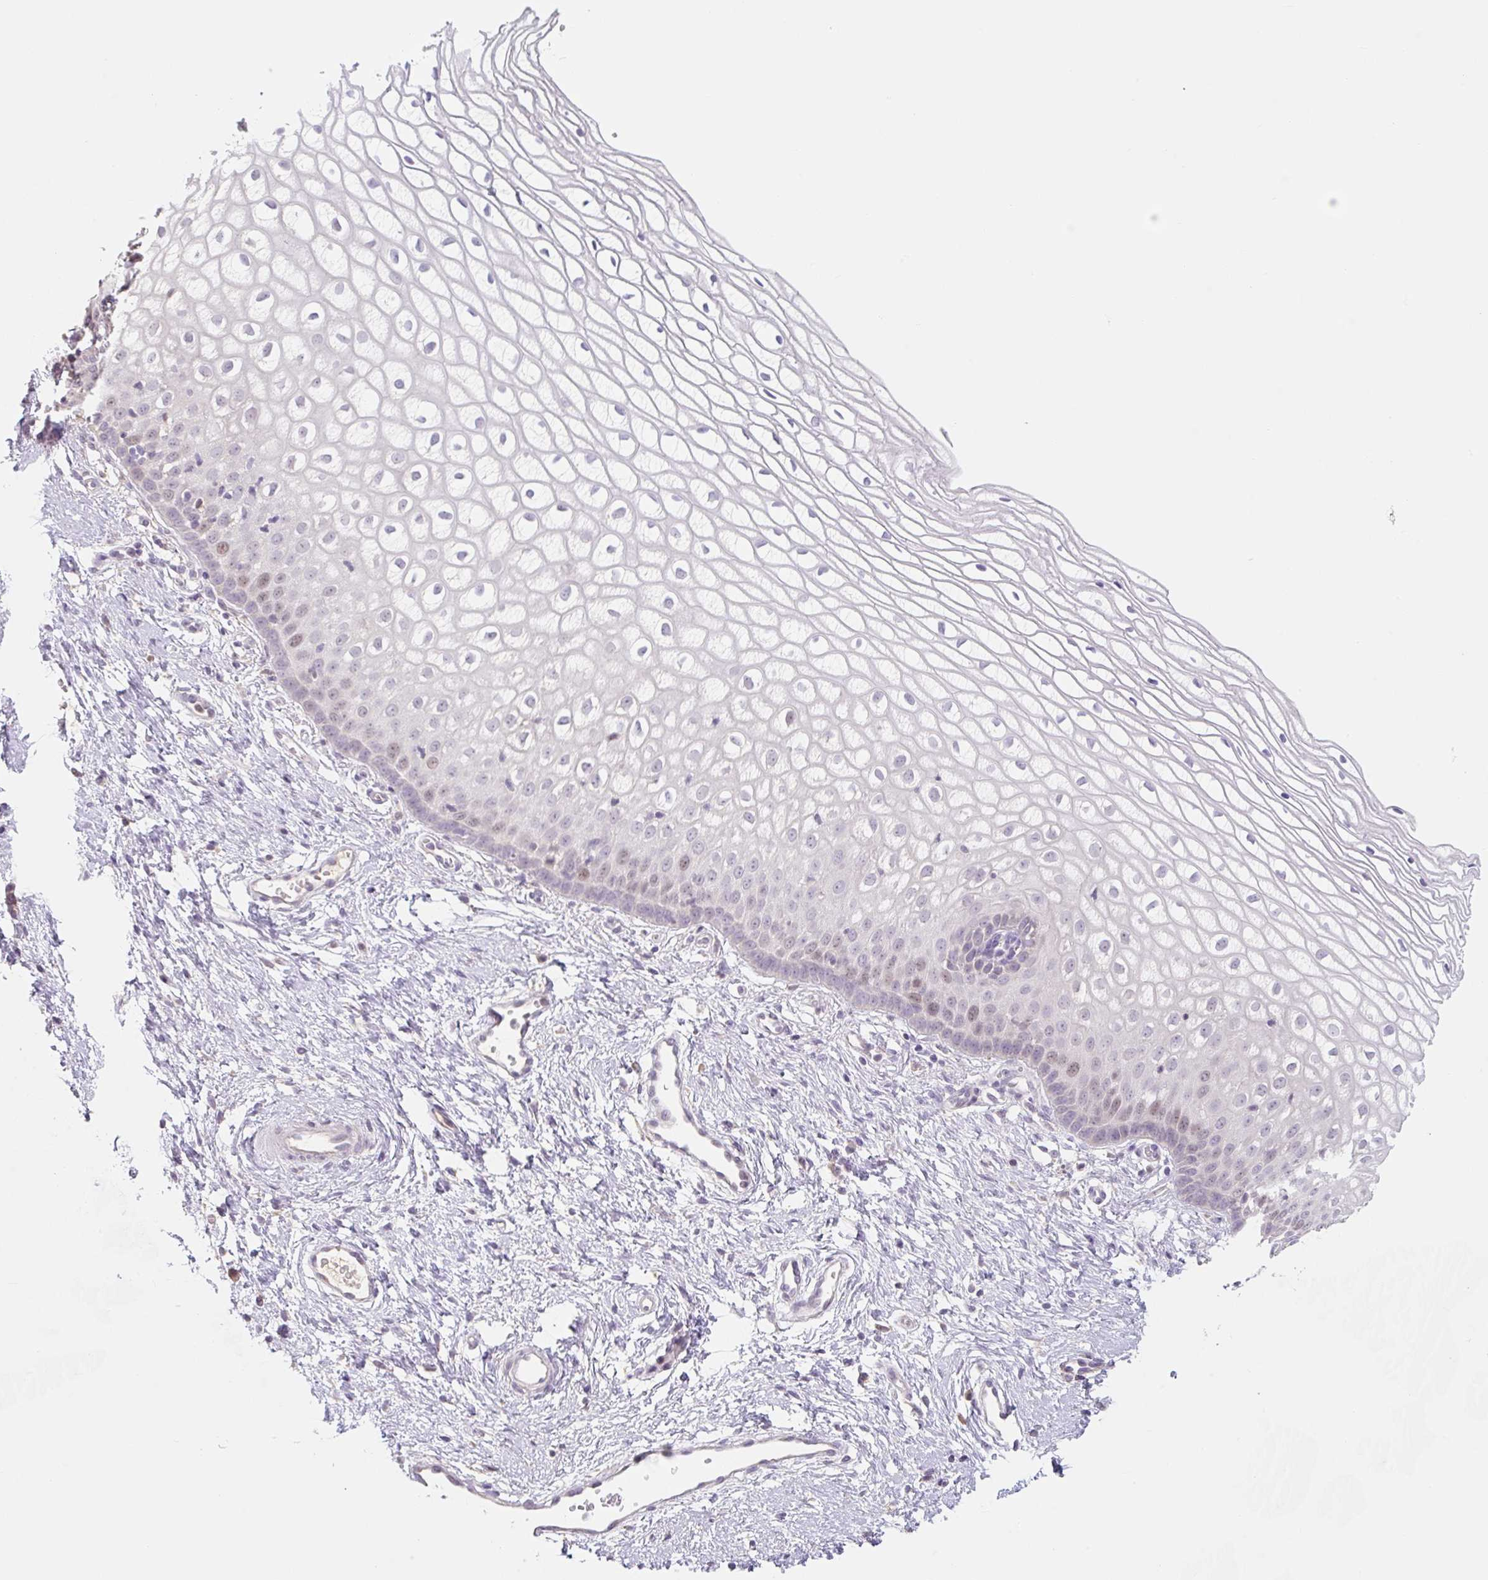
{"staining": {"intensity": "negative", "quantity": "none", "location": "none"}, "tissue": "cervix", "cell_type": "Glandular cells", "image_type": "normal", "snomed": [{"axis": "morphology", "description": "Normal tissue, NOS"}, {"axis": "topography", "description": "Cervix"}], "caption": "A photomicrograph of human cervix is negative for staining in glandular cells. (DAB (3,3'-diaminobenzidine) immunohistochemistry (IHC) with hematoxylin counter stain).", "gene": "MIA2", "patient": {"sex": "female", "age": 36}}